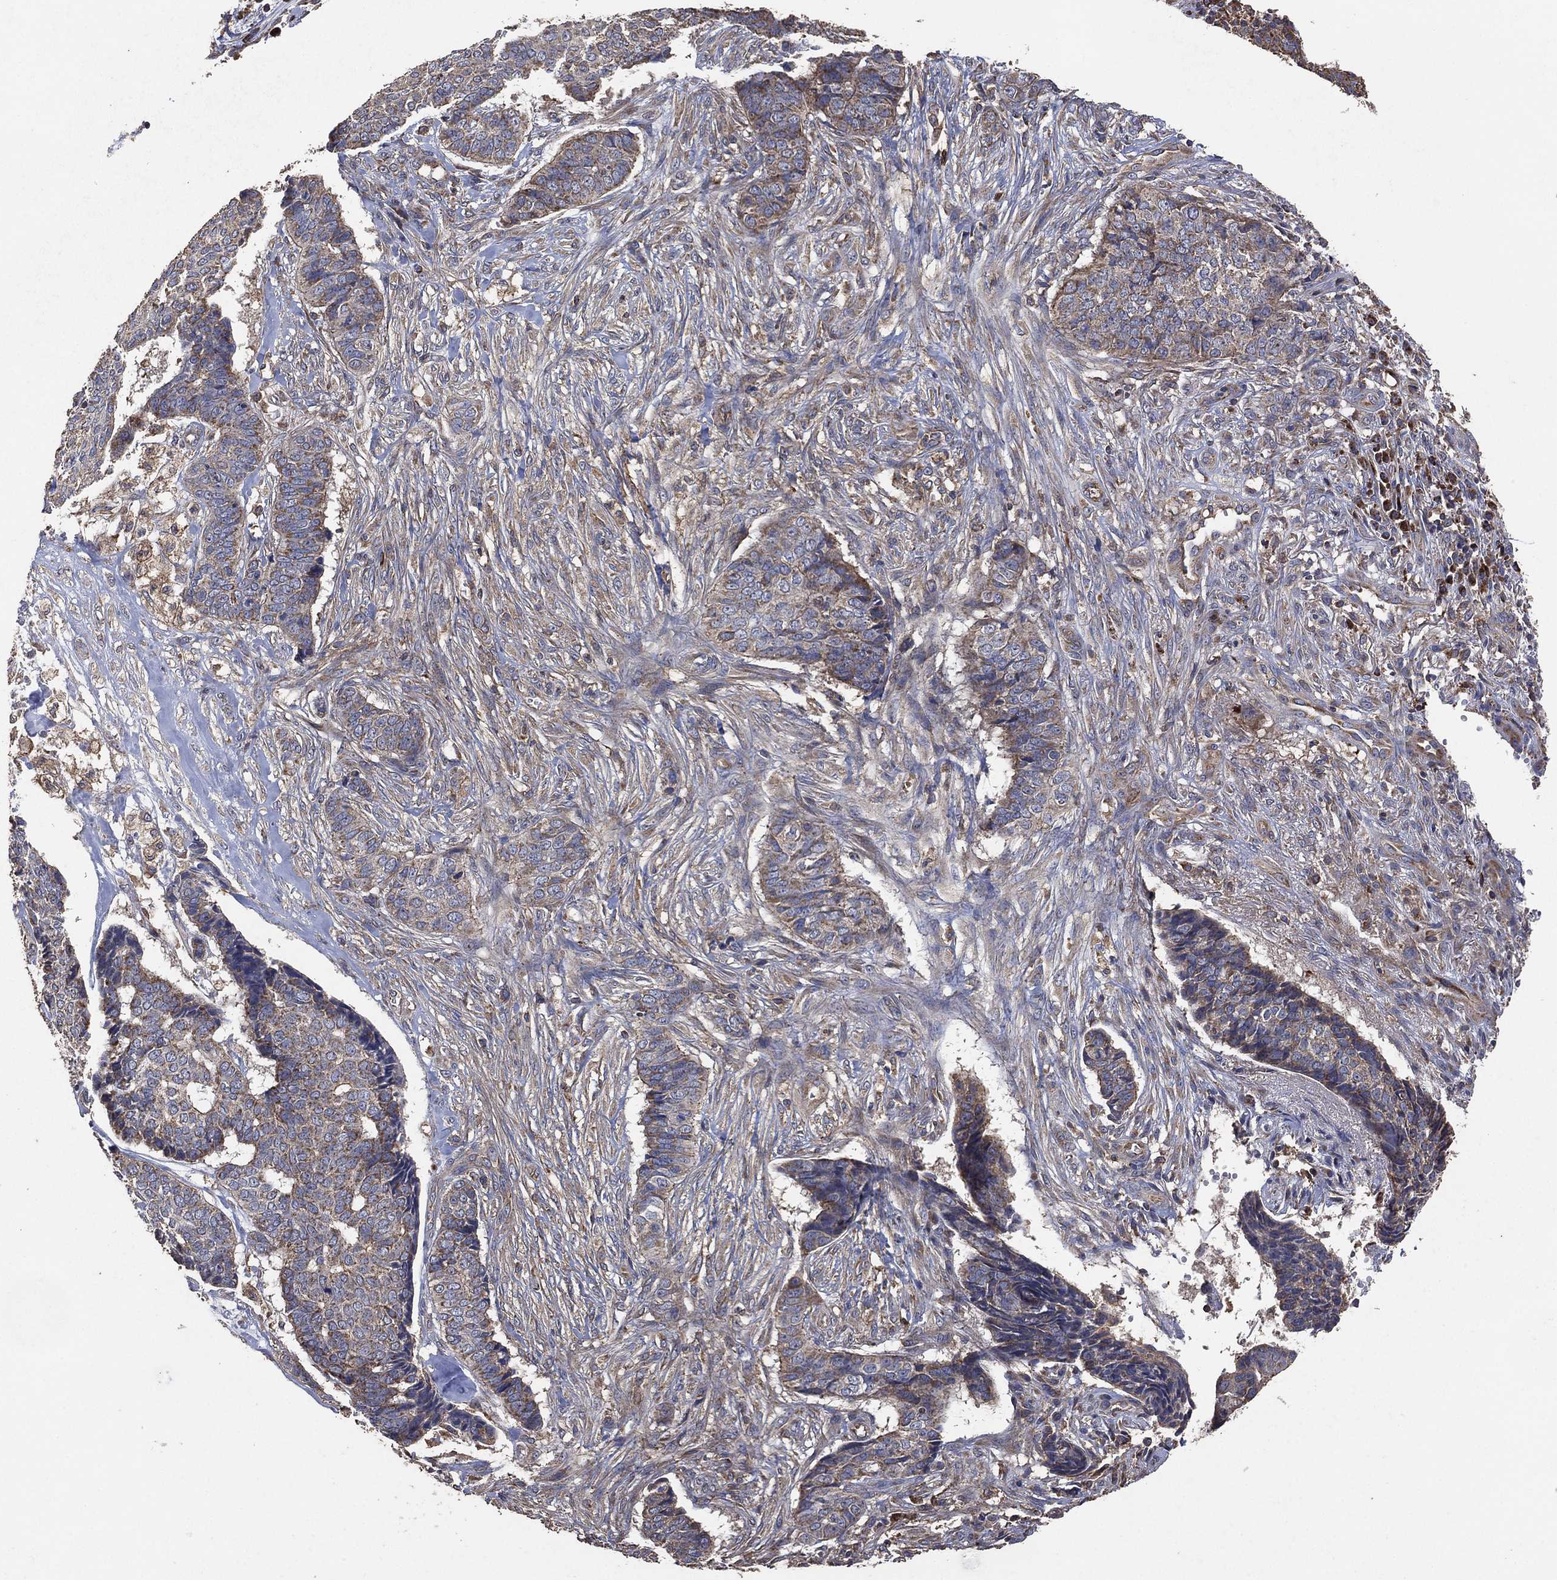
{"staining": {"intensity": "moderate", "quantity": "<25%", "location": "cytoplasmic/membranous"}, "tissue": "skin cancer", "cell_type": "Tumor cells", "image_type": "cancer", "snomed": [{"axis": "morphology", "description": "Basal cell carcinoma"}, {"axis": "topography", "description": "Skin"}], "caption": "Human basal cell carcinoma (skin) stained with a protein marker reveals moderate staining in tumor cells.", "gene": "LIMD1", "patient": {"sex": "male", "age": 86}}